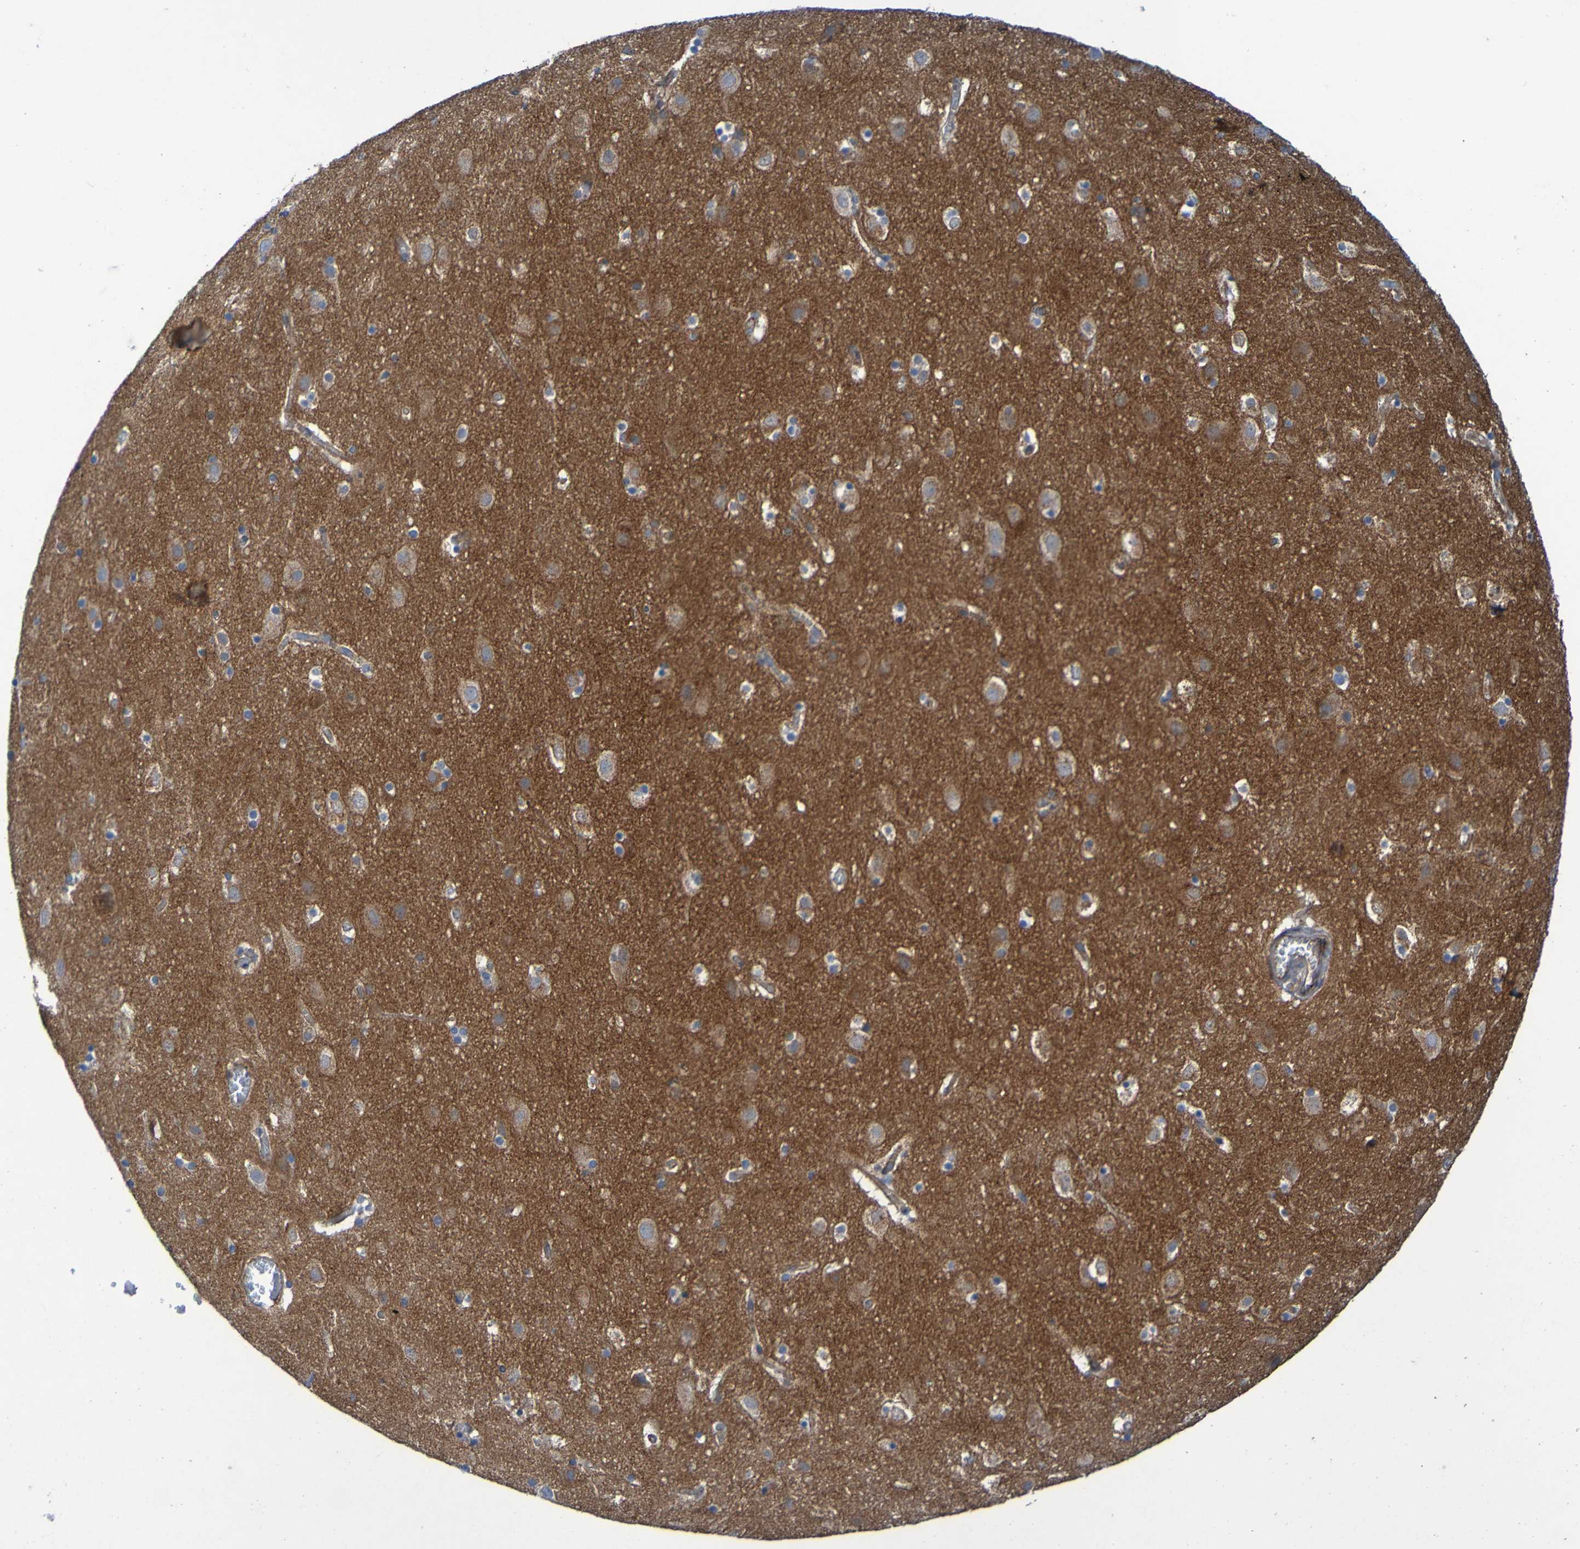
{"staining": {"intensity": "negative", "quantity": "none", "location": "none"}, "tissue": "cerebral cortex", "cell_type": "Endothelial cells", "image_type": "normal", "snomed": [{"axis": "morphology", "description": "Normal tissue, NOS"}, {"axis": "topography", "description": "Cerebral cortex"}], "caption": "Immunohistochemistry micrograph of benign human cerebral cortex stained for a protein (brown), which displays no expression in endothelial cells.", "gene": "ARHGEF16", "patient": {"sex": "male", "age": 45}}